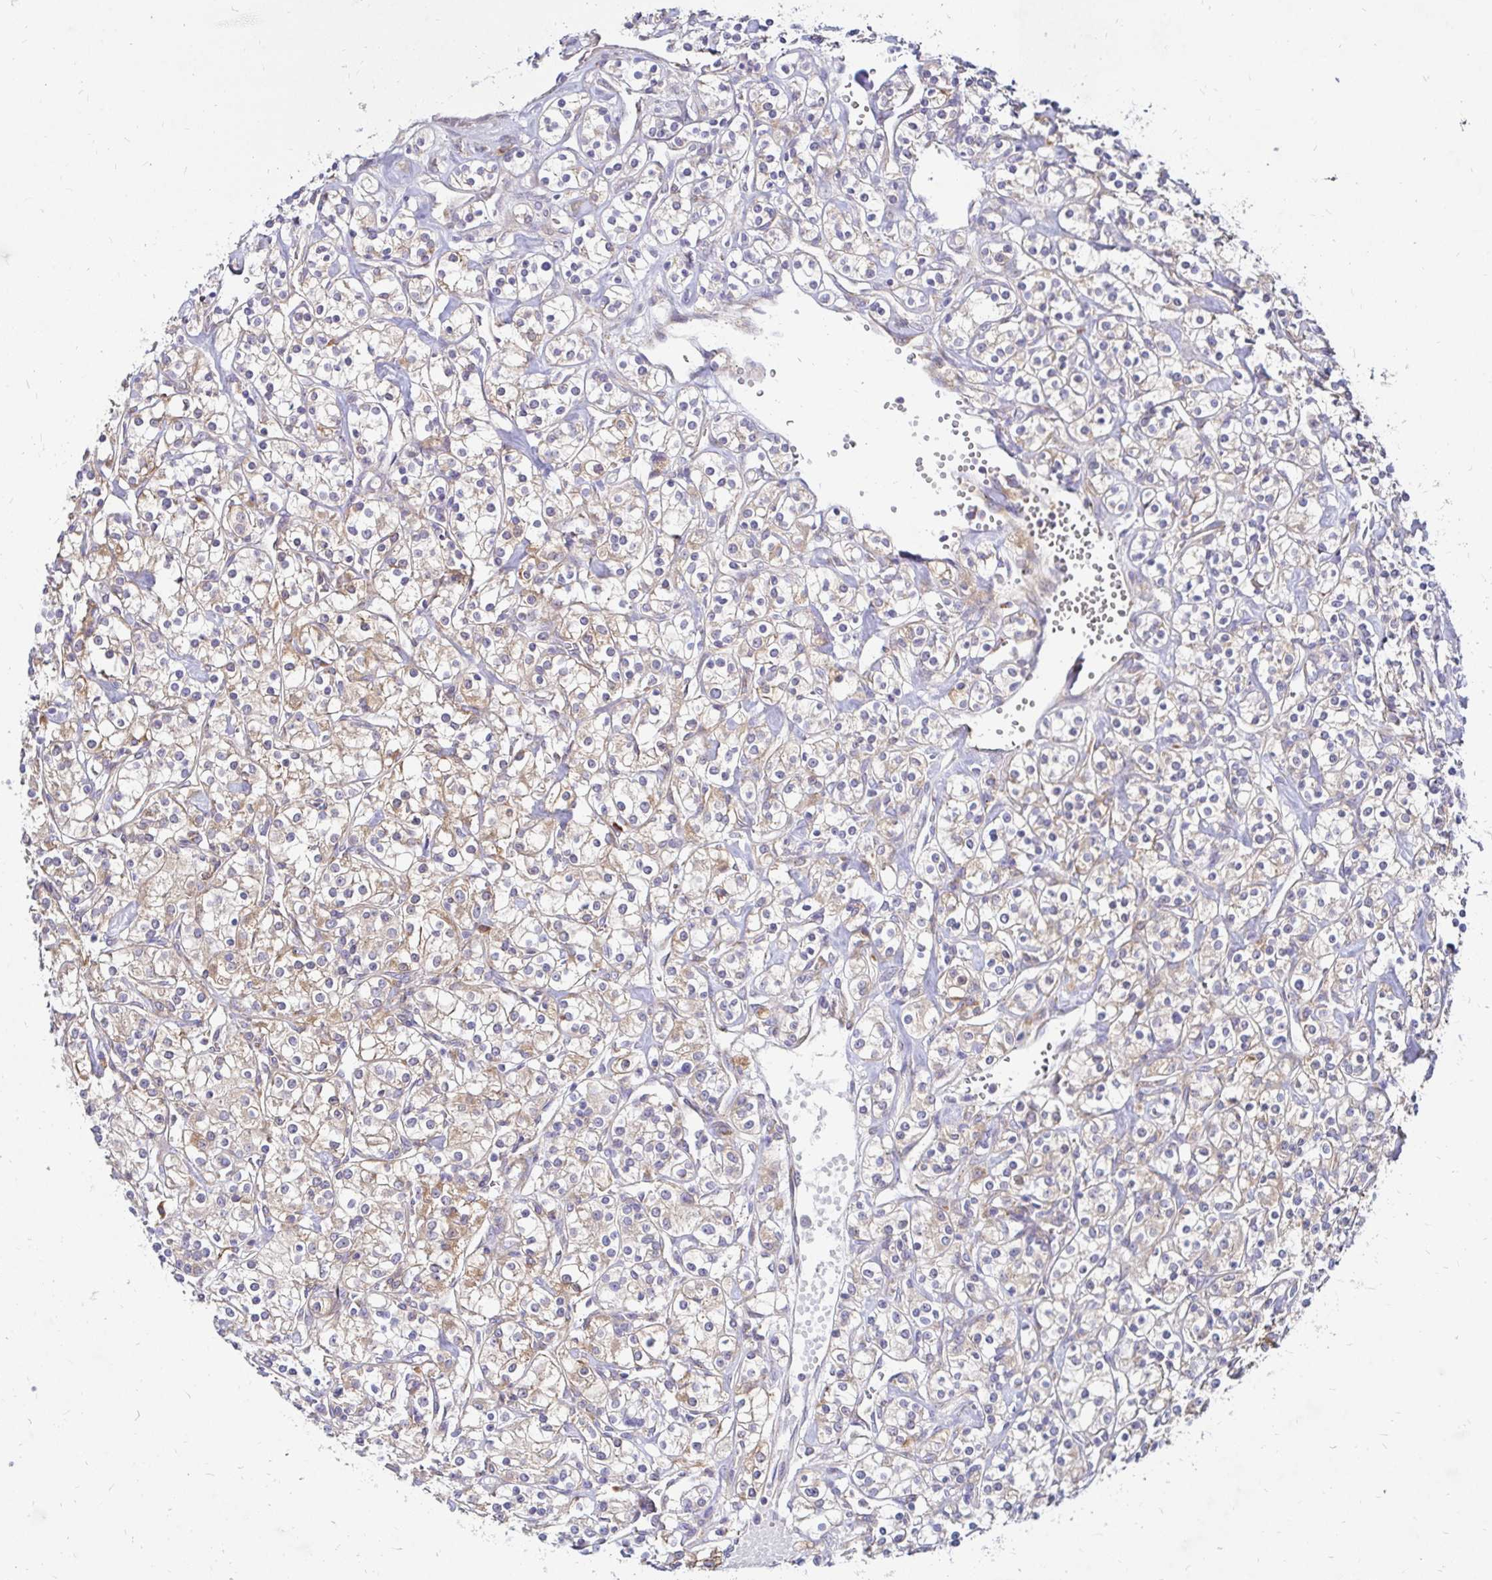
{"staining": {"intensity": "weak", "quantity": "25%-75%", "location": "cytoplasmic/membranous"}, "tissue": "renal cancer", "cell_type": "Tumor cells", "image_type": "cancer", "snomed": [{"axis": "morphology", "description": "Adenocarcinoma, NOS"}, {"axis": "topography", "description": "Kidney"}], "caption": "About 25%-75% of tumor cells in human renal adenocarcinoma display weak cytoplasmic/membranous protein staining as visualized by brown immunohistochemical staining.", "gene": "IDUA", "patient": {"sex": "male", "age": 77}}